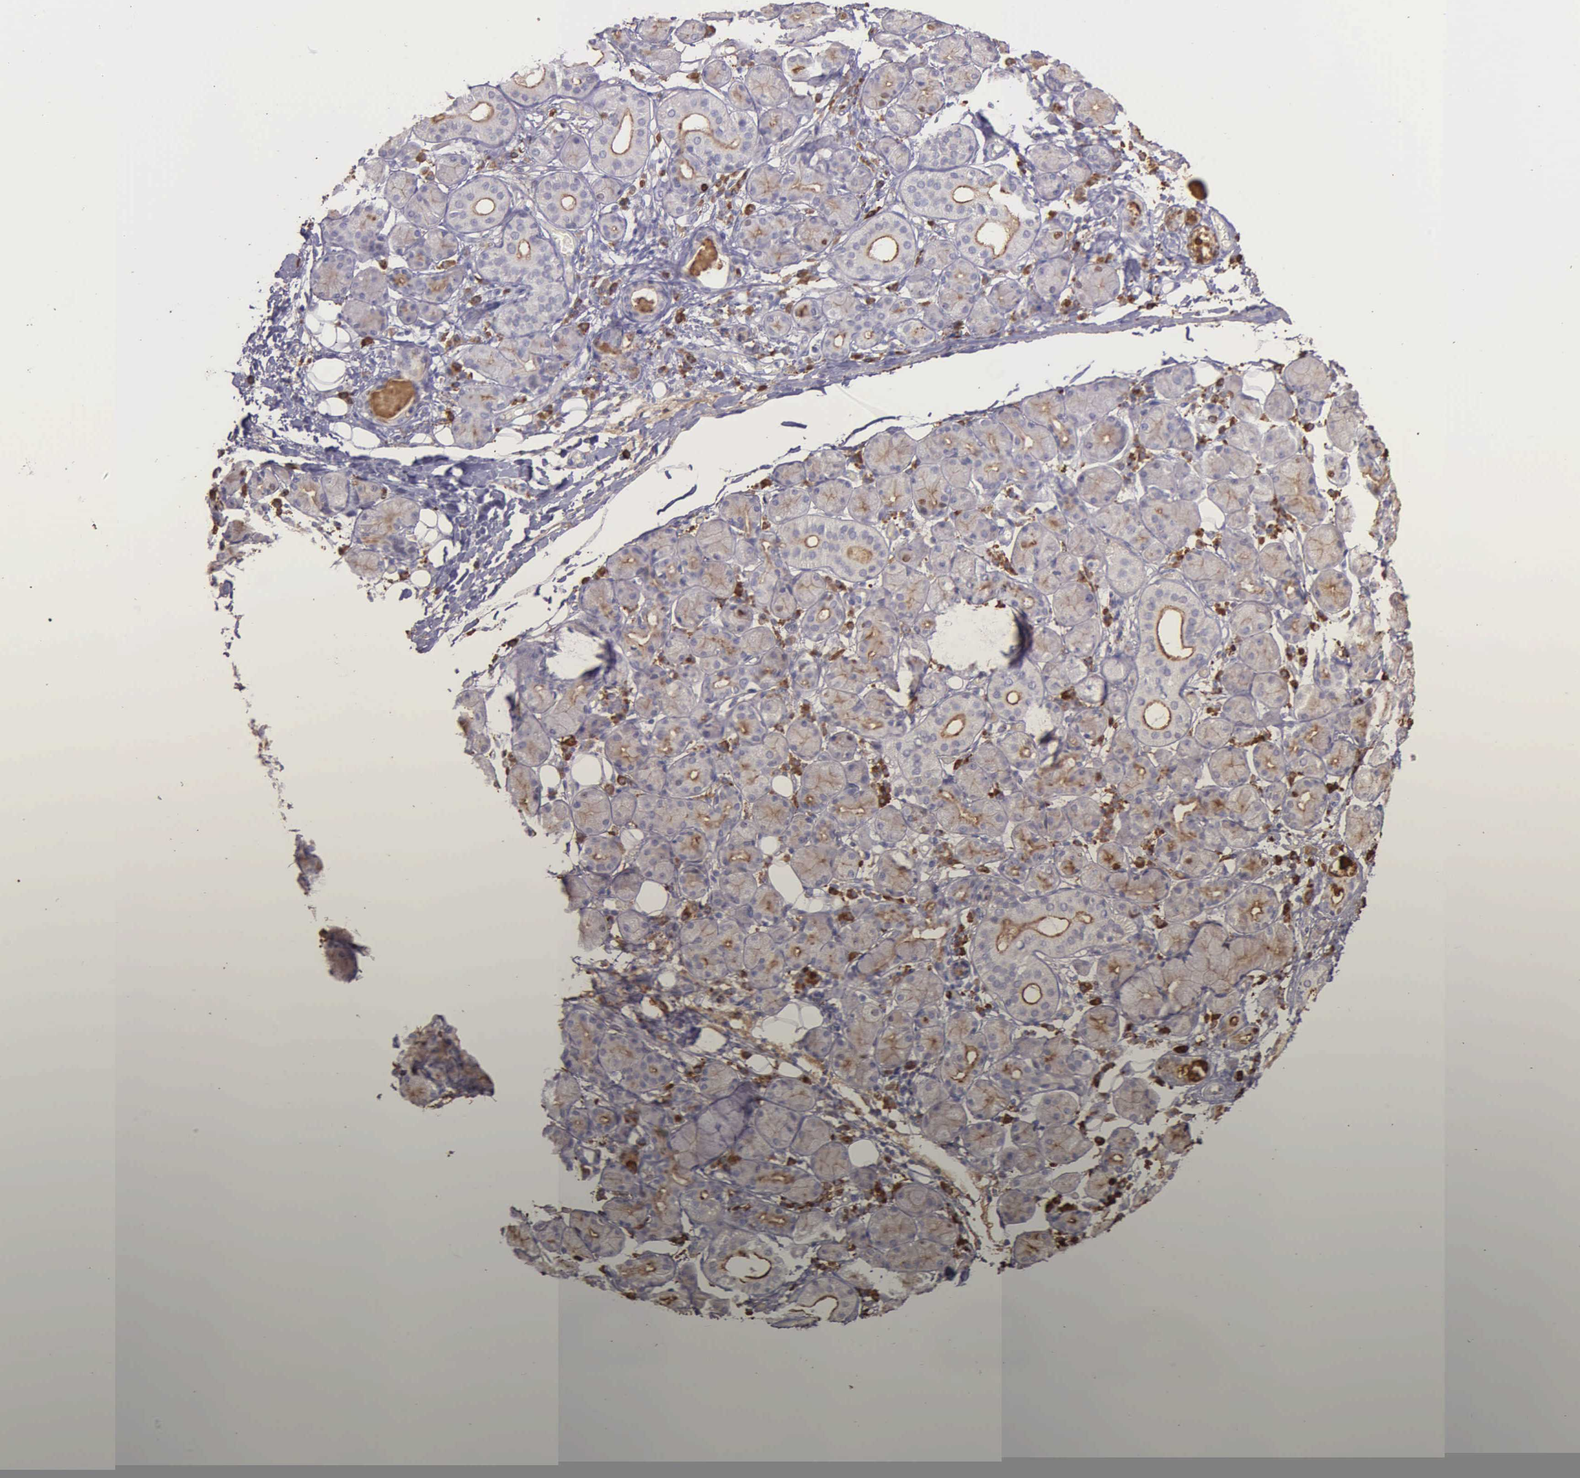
{"staining": {"intensity": "negative", "quantity": "none", "location": "none"}, "tissue": "salivary gland", "cell_type": "Glandular cells", "image_type": "normal", "snomed": [{"axis": "morphology", "description": "Normal tissue, NOS"}, {"axis": "topography", "description": "Salivary gland"}, {"axis": "topography", "description": "Peripheral nerve tissue"}], "caption": "There is no significant staining in glandular cells of salivary gland.", "gene": "MCM5", "patient": {"sex": "male", "age": 62}}